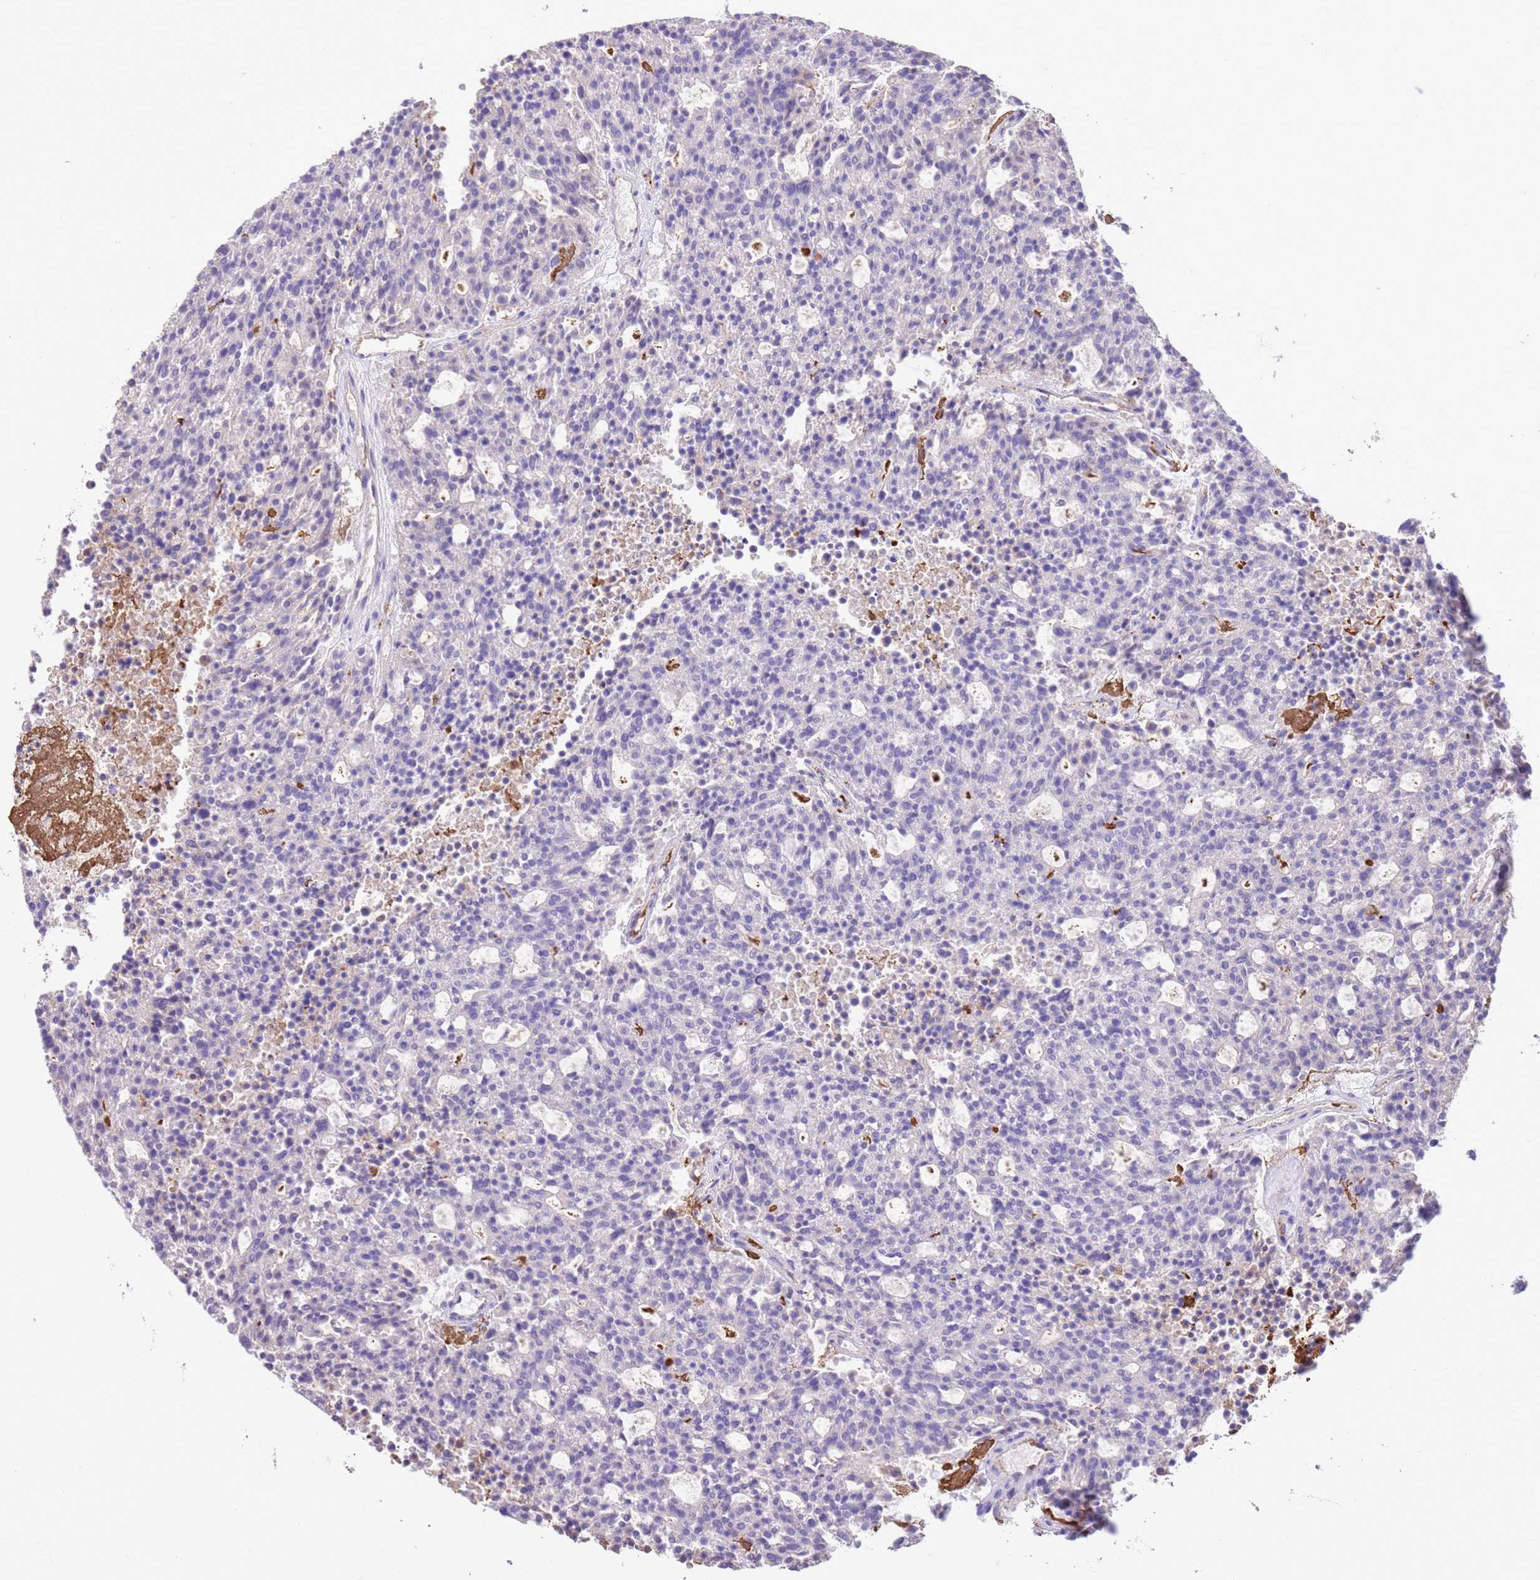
{"staining": {"intensity": "negative", "quantity": "none", "location": "none"}, "tissue": "carcinoid", "cell_type": "Tumor cells", "image_type": "cancer", "snomed": [{"axis": "morphology", "description": "Carcinoid, malignant, NOS"}, {"axis": "topography", "description": "Pancreas"}], "caption": "Protein analysis of carcinoid reveals no significant expression in tumor cells. The staining is performed using DAB (3,3'-diaminobenzidine) brown chromogen with nuclei counter-stained in using hematoxylin.", "gene": "IGF1", "patient": {"sex": "female", "age": 54}}